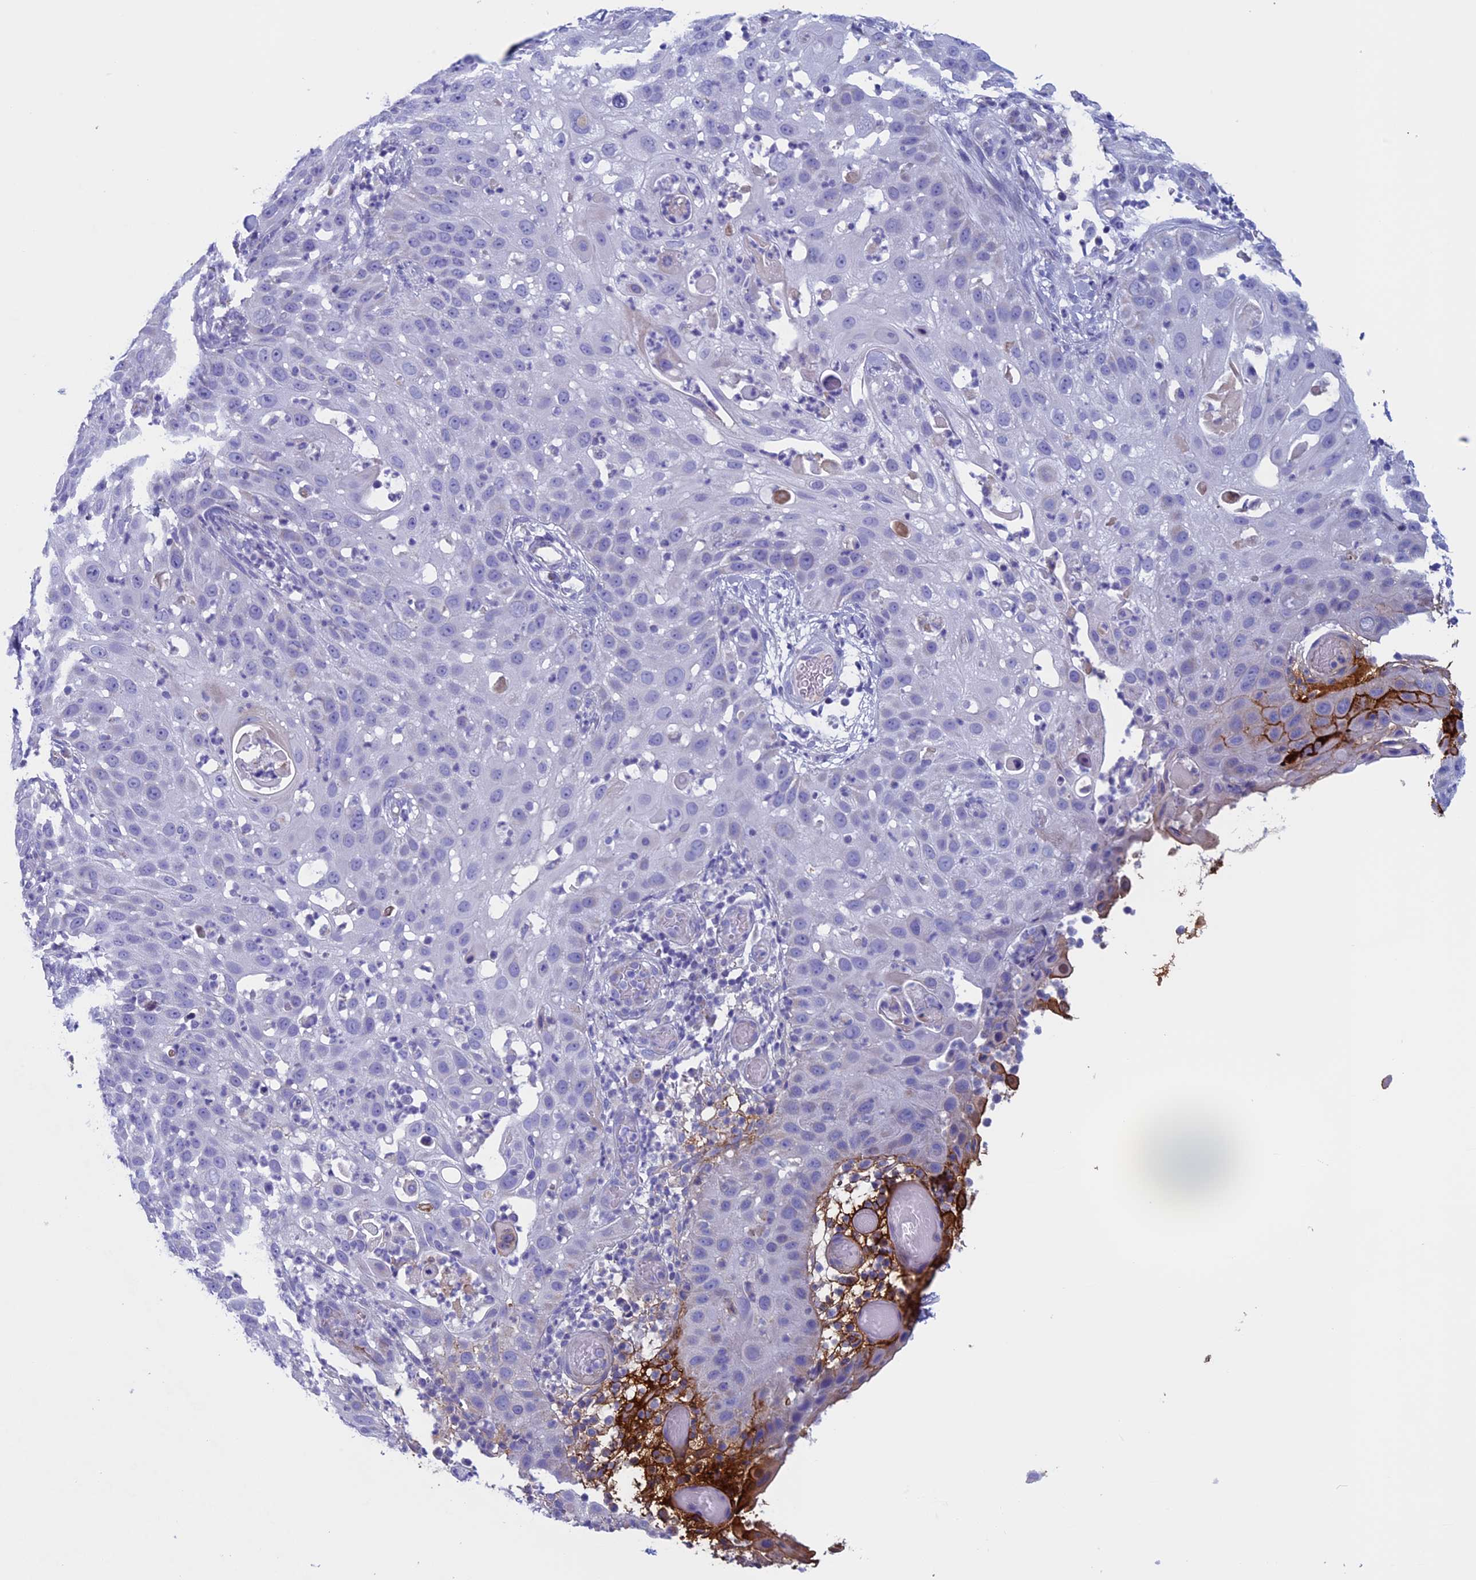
{"staining": {"intensity": "negative", "quantity": "none", "location": "none"}, "tissue": "skin cancer", "cell_type": "Tumor cells", "image_type": "cancer", "snomed": [{"axis": "morphology", "description": "Squamous cell carcinoma, NOS"}, {"axis": "topography", "description": "Skin"}], "caption": "Histopathology image shows no protein expression in tumor cells of skin cancer tissue. (Brightfield microscopy of DAB (3,3'-diaminobenzidine) IHC at high magnification).", "gene": "NDUFB9", "patient": {"sex": "female", "age": 44}}